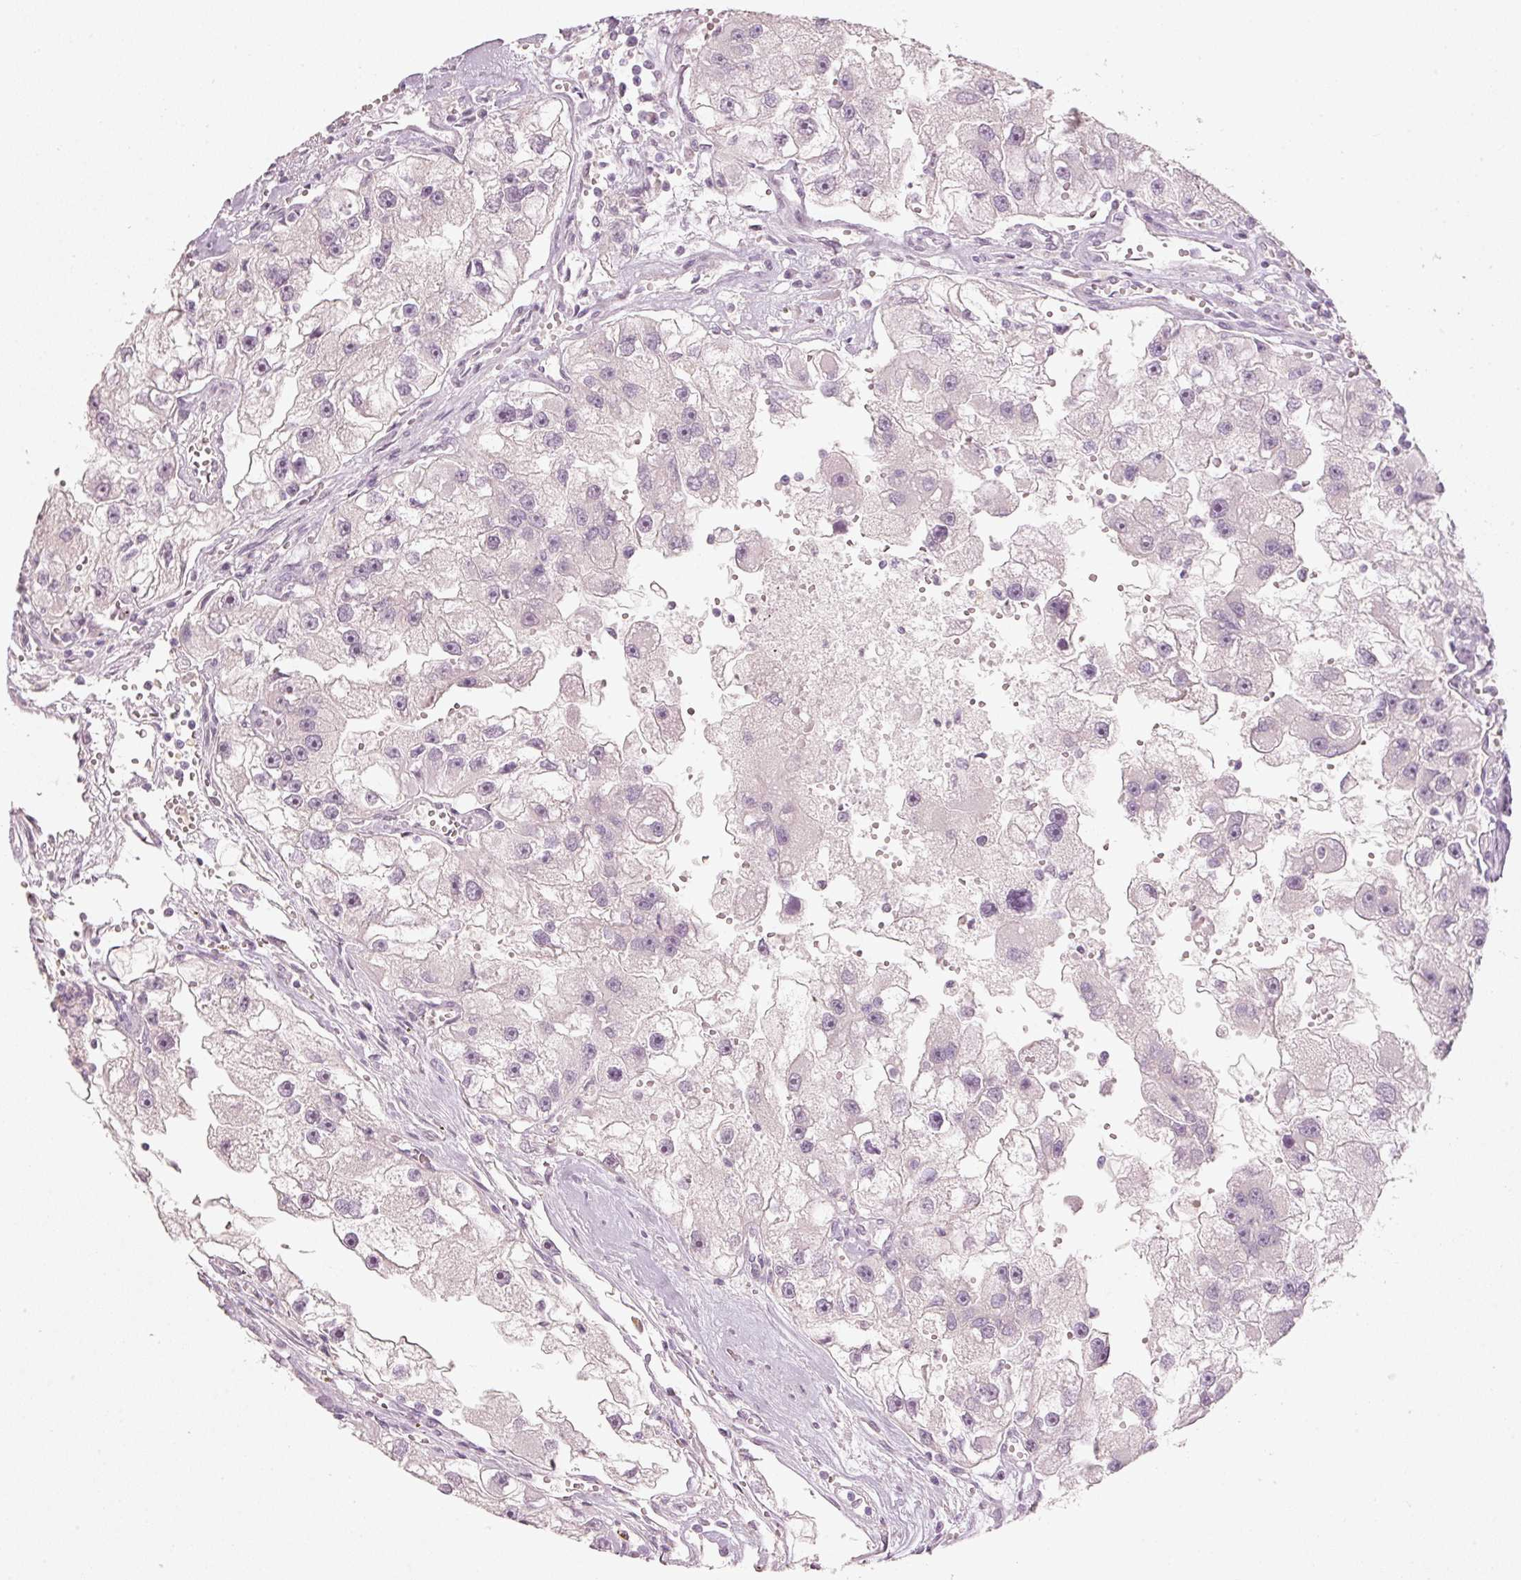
{"staining": {"intensity": "negative", "quantity": "none", "location": "none"}, "tissue": "renal cancer", "cell_type": "Tumor cells", "image_type": "cancer", "snomed": [{"axis": "morphology", "description": "Adenocarcinoma, NOS"}, {"axis": "topography", "description": "Kidney"}], "caption": "The histopathology image reveals no significant expression in tumor cells of renal cancer.", "gene": "STEAP1", "patient": {"sex": "male", "age": 63}}